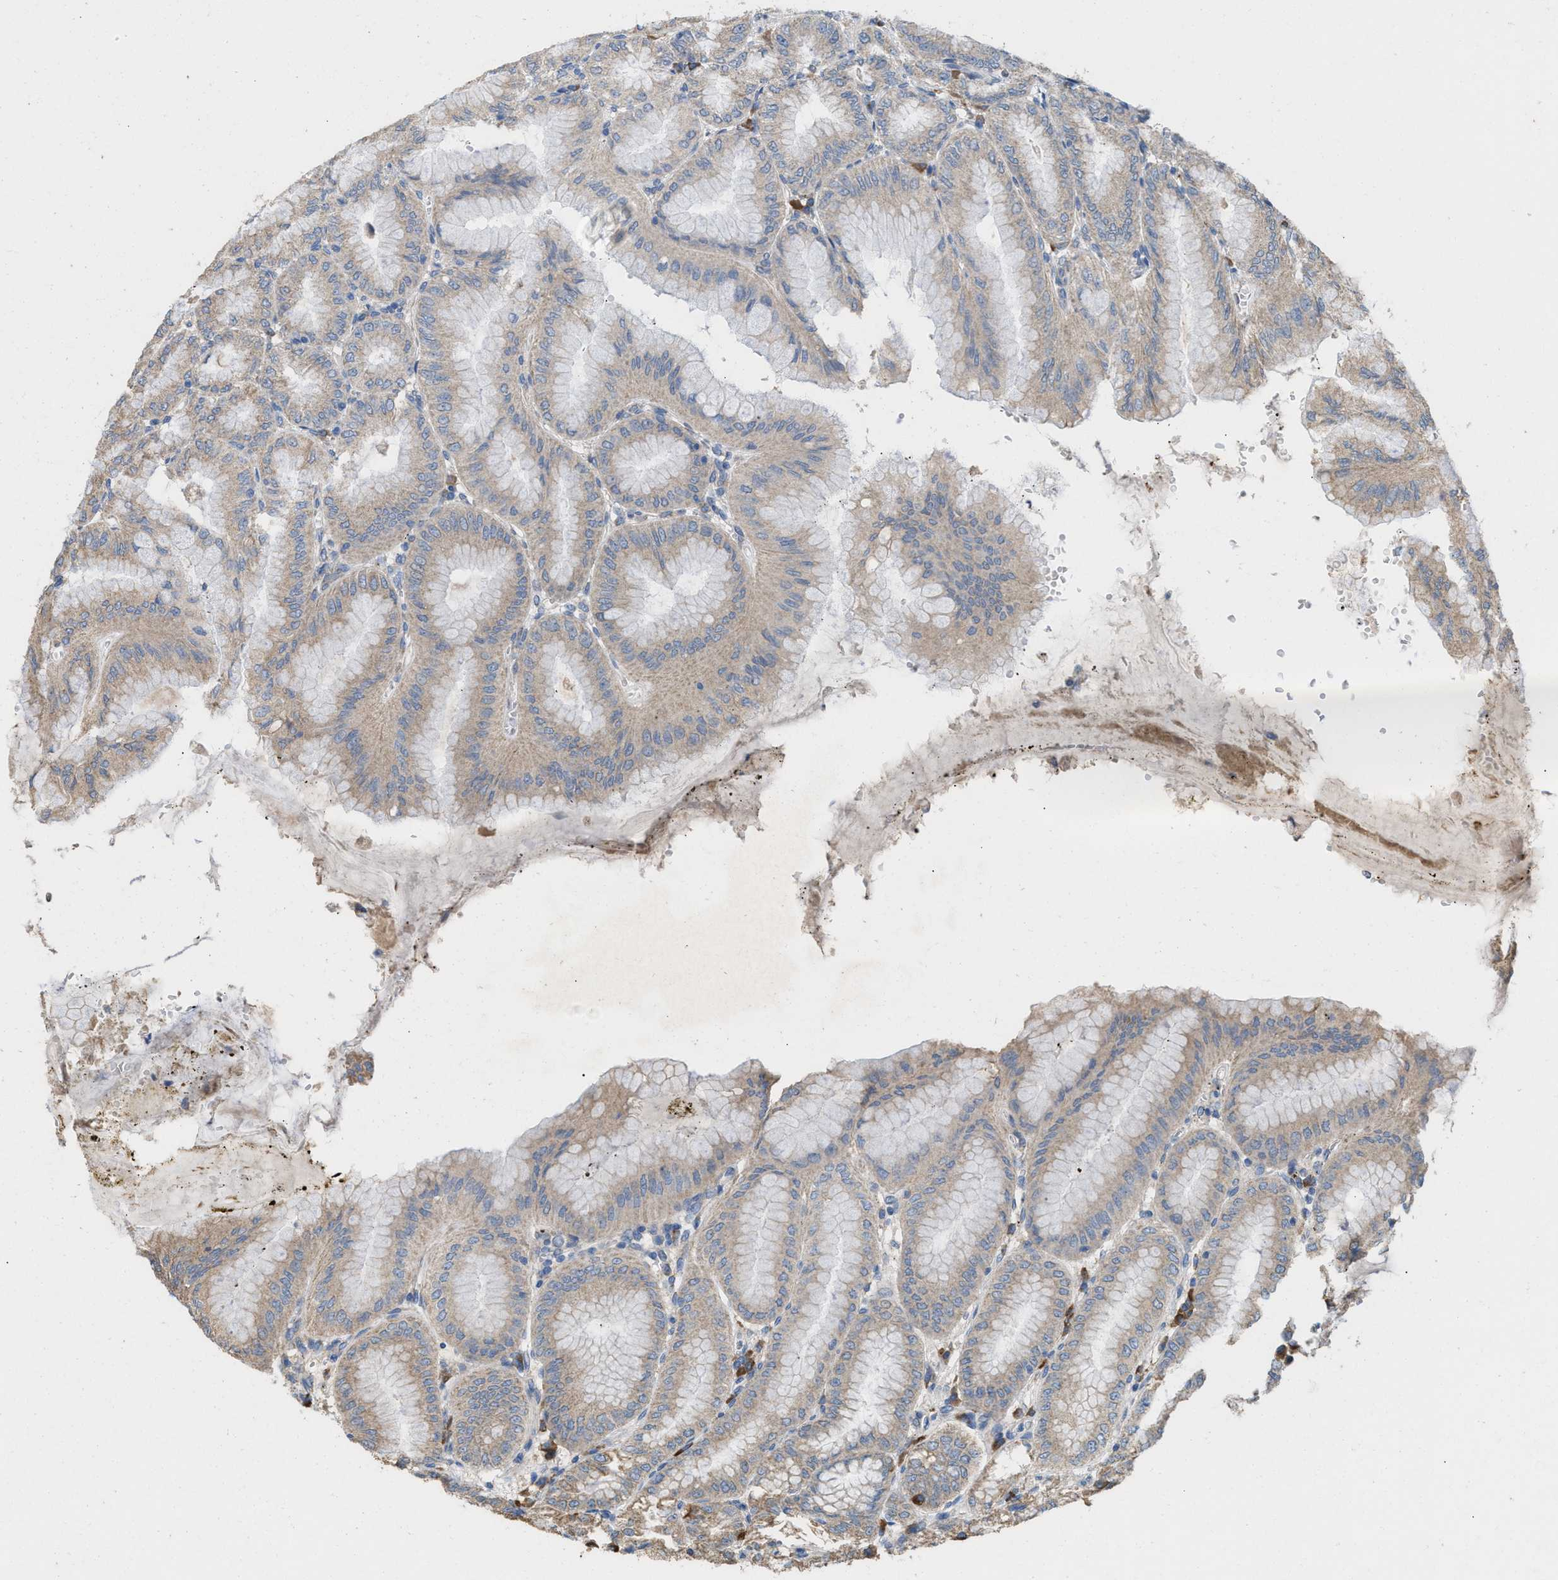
{"staining": {"intensity": "moderate", "quantity": "25%-75%", "location": "cytoplasmic/membranous"}, "tissue": "stomach", "cell_type": "Glandular cells", "image_type": "normal", "snomed": [{"axis": "morphology", "description": "Normal tissue, NOS"}, {"axis": "topography", "description": "Stomach, lower"}], "caption": "Glandular cells exhibit medium levels of moderate cytoplasmic/membranous expression in approximately 25%-75% of cells in benign human stomach.", "gene": "DYNC2I1", "patient": {"sex": "male", "age": 71}}